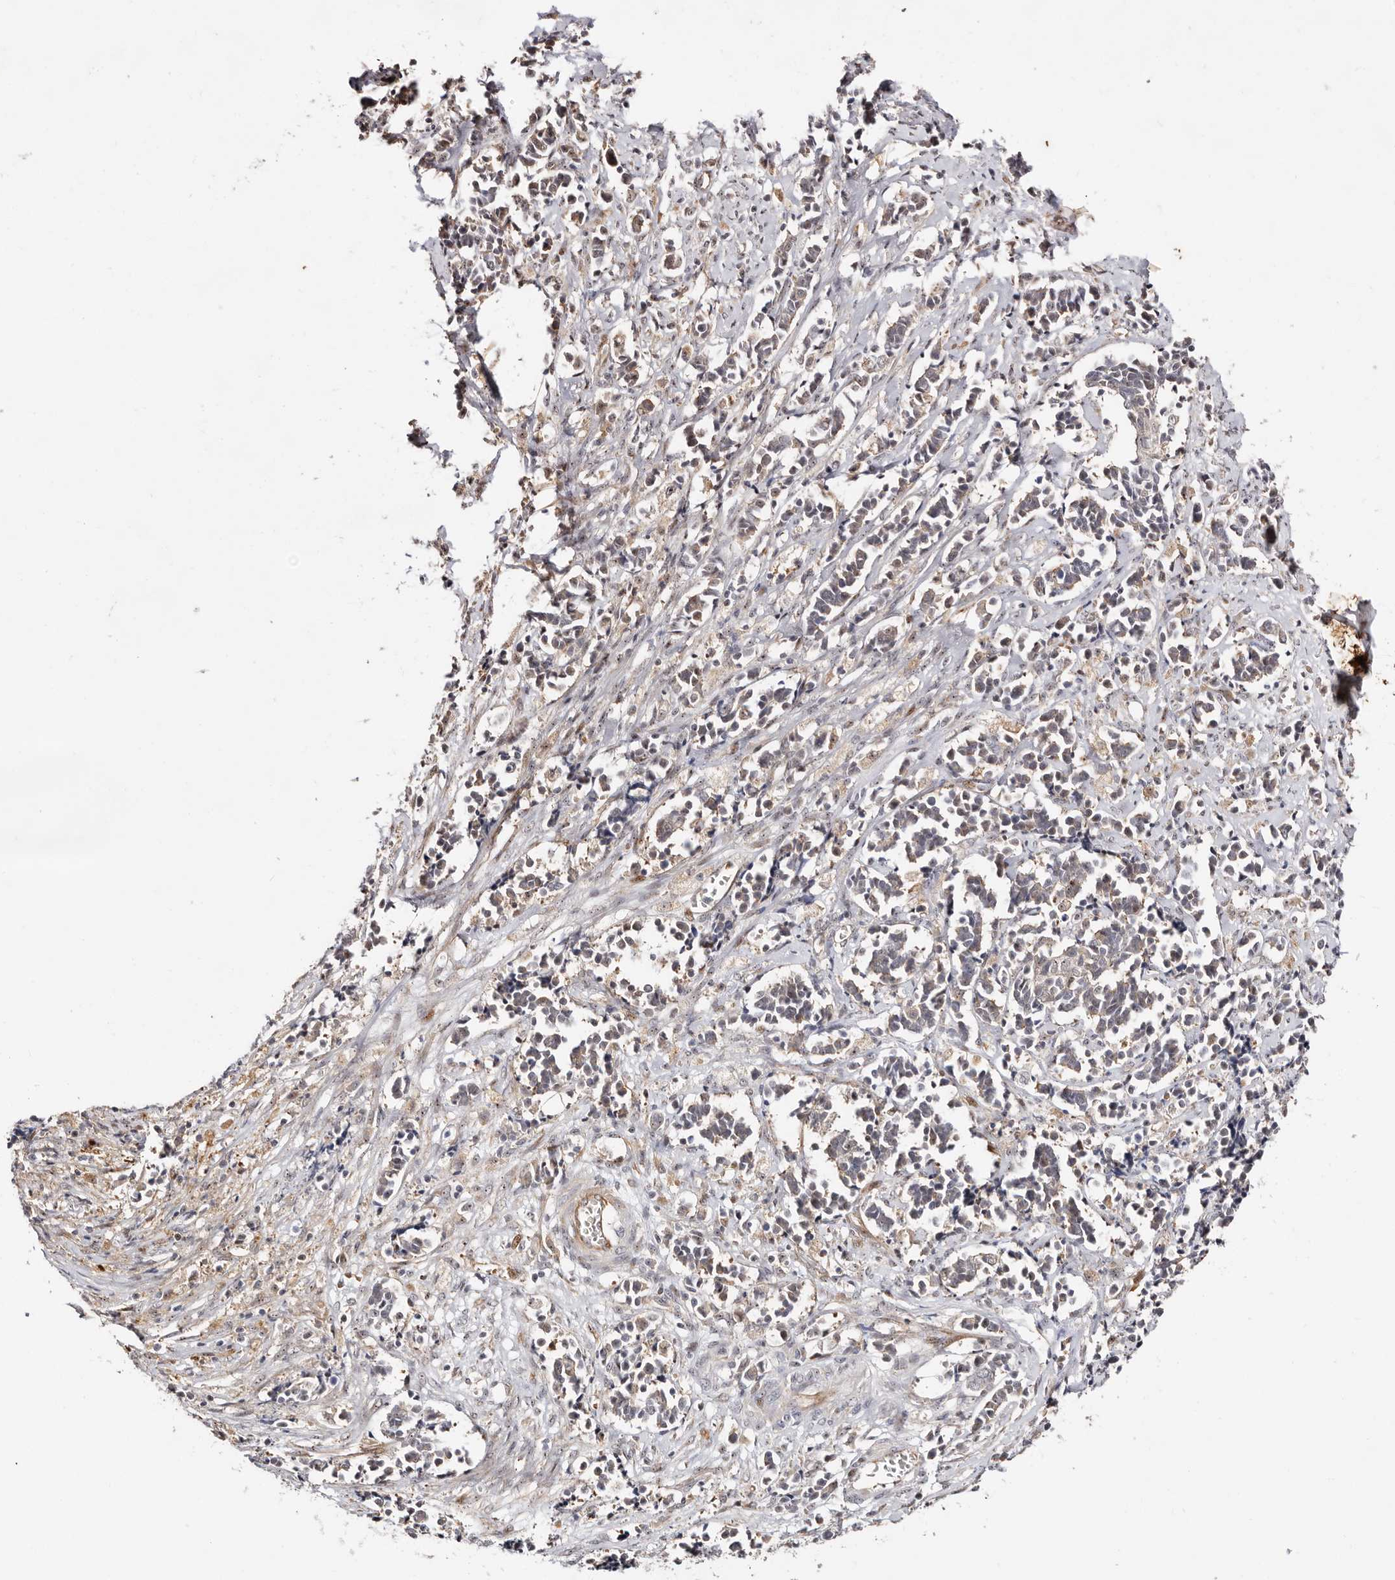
{"staining": {"intensity": "weak", "quantity": "<25%", "location": "cytoplasmic/membranous"}, "tissue": "cervical cancer", "cell_type": "Tumor cells", "image_type": "cancer", "snomed": [{"axis": "morphology", "description": "Normal tissue, NOS"}, {"axis": "morphology", "description": "Squamous cell carcinoma, NOS"}, {"axis": "topography", "description": "Cervix"}], "caption": "High magnification brightfield microscopy of cervical cancer (squamous cell carcinoma) stained with DAB (3,3'-diaminobenzidine) (brown) and counterstained with hematoxylin (blue): tumor cells show no significant positivity.", "gene": "ODF2L", "patient": {"sex": "female", "age": 35}}